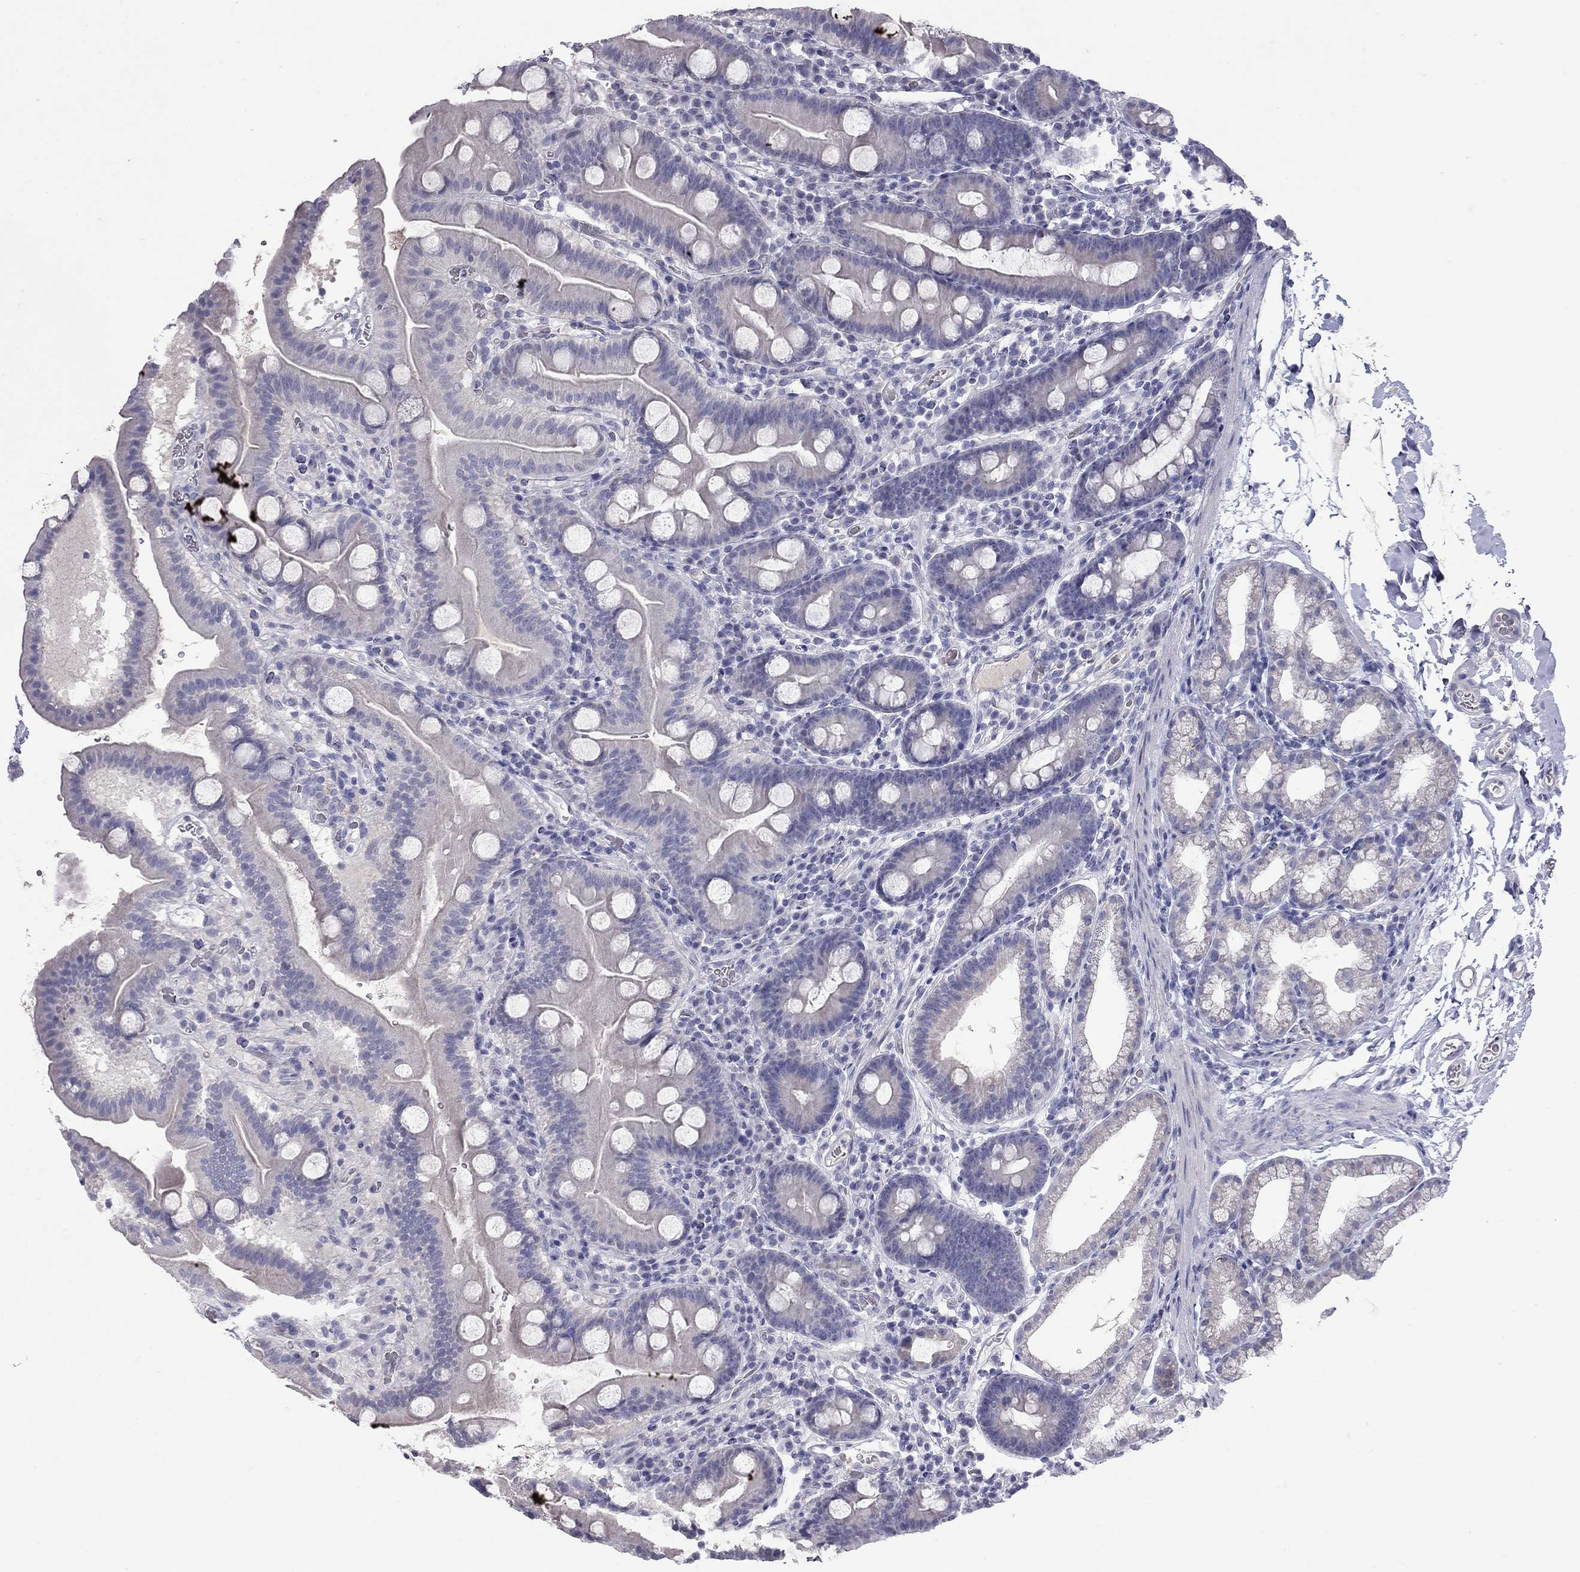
{"staining": {"intensity": "negative", "quantity": "none", "location": "none"}, "tissue": "duodenum", "cell_type": "Glandular cells", "image_type": "normal", "snomed": [{"axis": "morphology", "description": "Normal tissue, NOS"}, {"axis": "topography", "description": "Duodenum"}], "caption": "DAB (3,3'-diaminobenzidine) immunohistochemical staining of unremarkable duodenum displays no significant positivity in glandular cells. (DAB immunohistochemistry, high magnification).", "gene": "MUC16", "patient": {"sex": "male", "age": 59}}